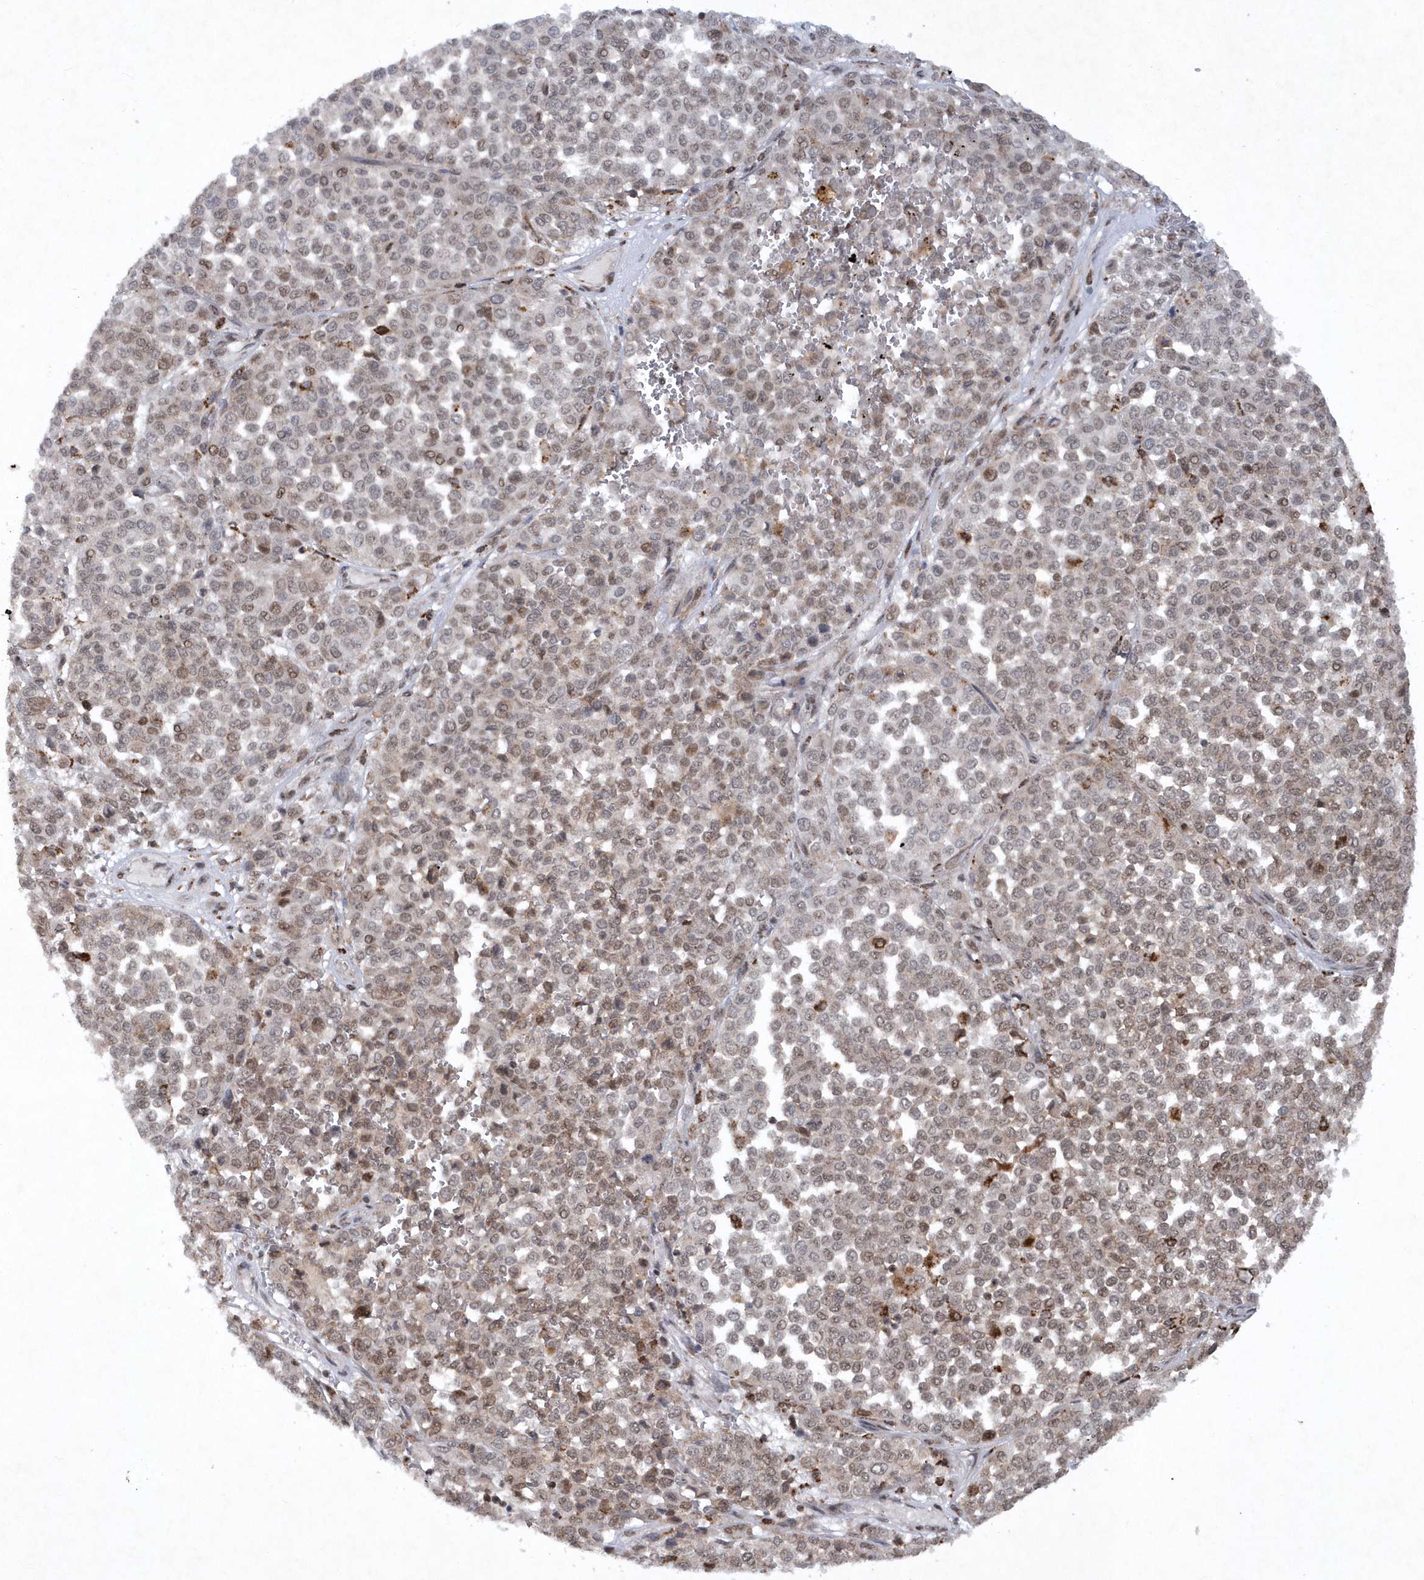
{"staining": {"intensity": "weak", "quantity": "<25%", "location": "nuclear"}, "tissue": "melanoma", "cell_type": "Tumor cells", "image_type": "cancer", "snomed": [{"axis": "morphology", "description": "Malignant melanoma, Metastatic site"}, {"axis": "topography", "description": "Pancreas"}], "caption": "The image shows no staining of tumor cells in melanoma.", "gene": "SOWAHB", "patient": {"sex": "female", "age": 30}}